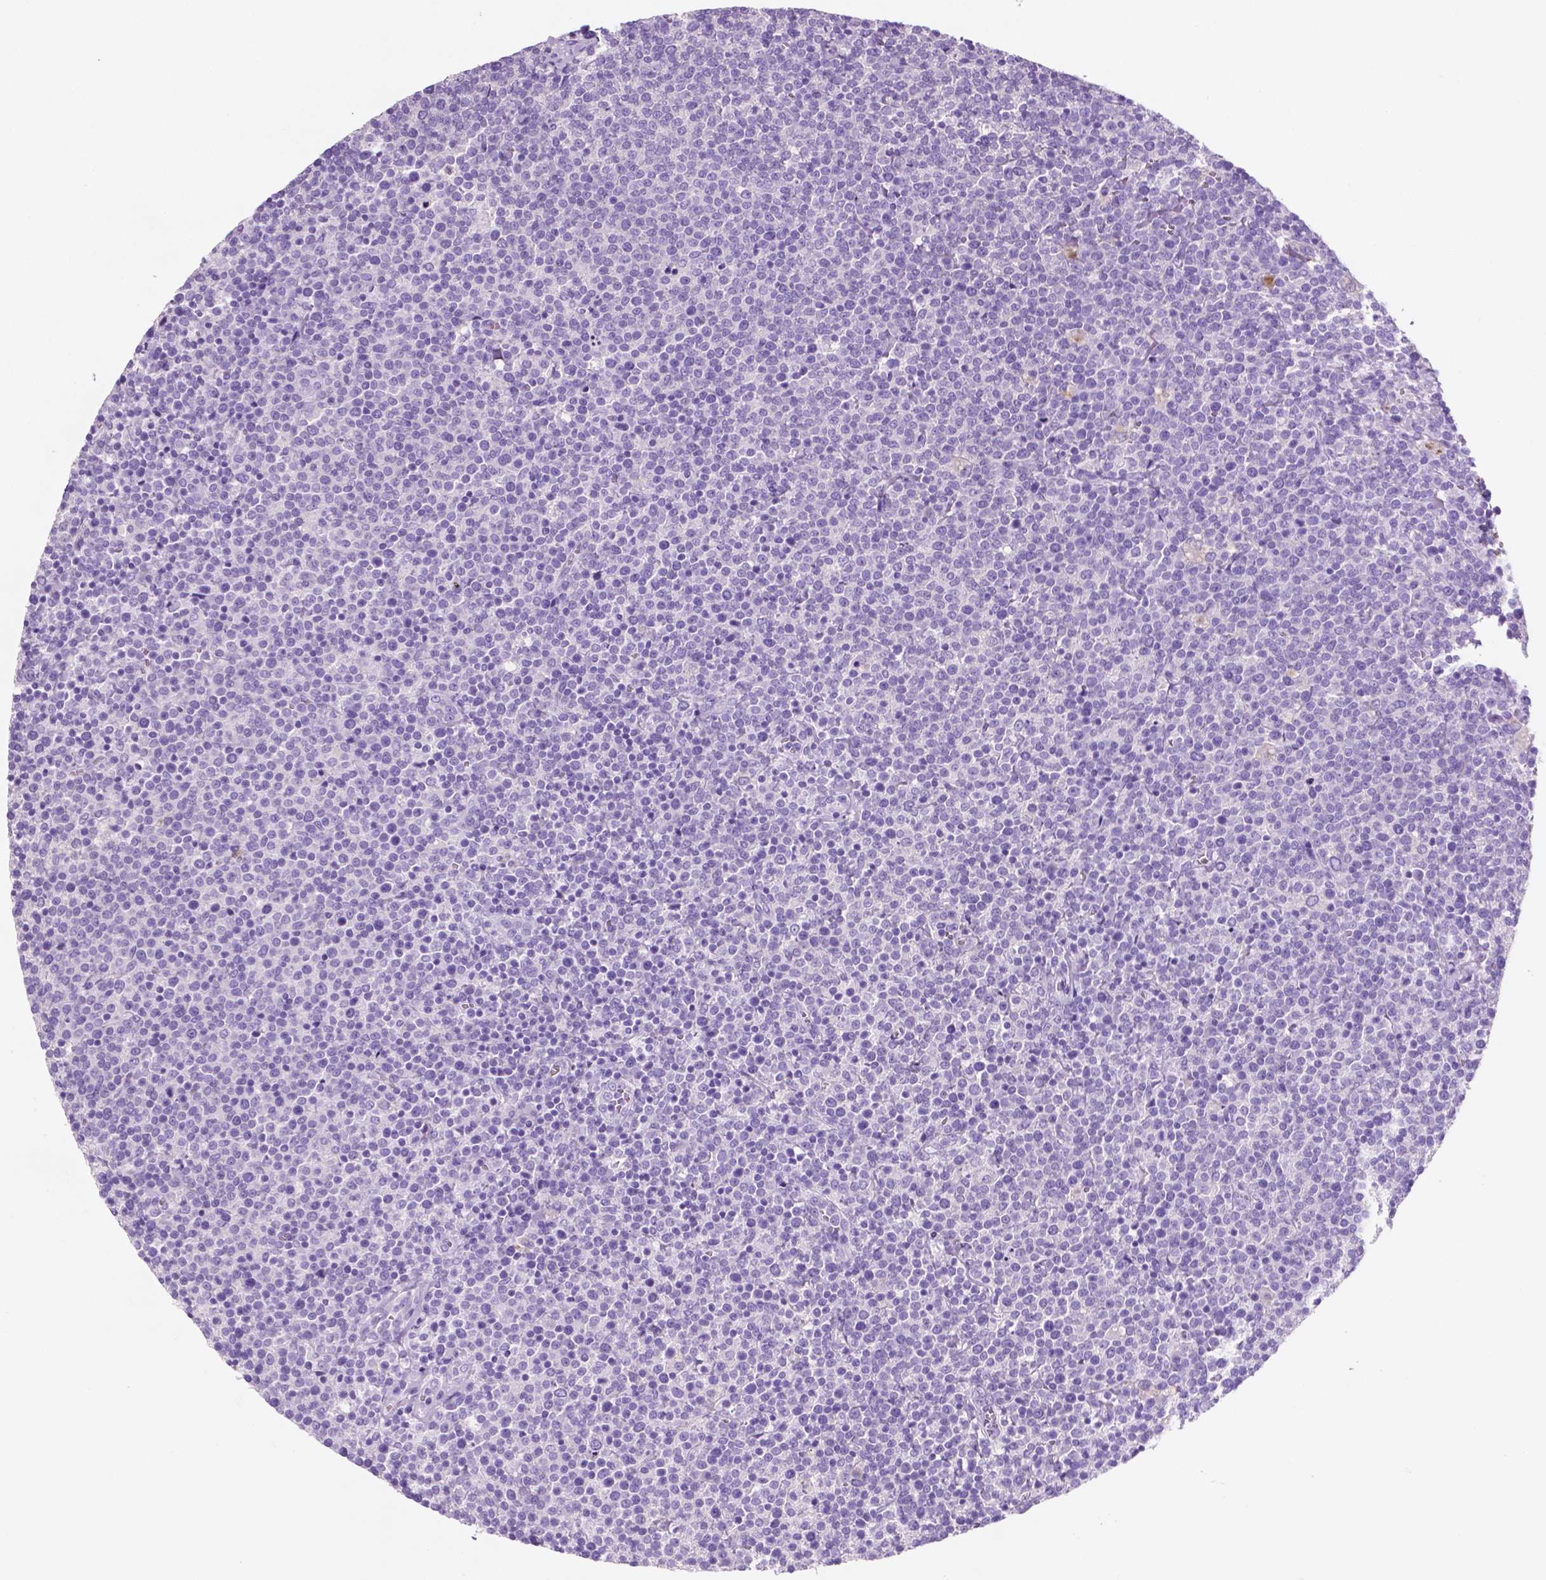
{"staining": {"intensity": "negative", "quantity": "none", "location": "none"}, "tissue": "lymphoma", "cell_type": "Tumor cells", "image_type": "cancer", "snomed": [{"axis": "morphology", "description": "Malignant lymphoma, non-Hodgkin's type, High grade"}, {"axis": "topography", "description": "Lymph node"}], "caption": "This is an immunohistochemistry (IHC) micrograph of malignant lymphoma, non-Hodgkin's type (high-grade). There is no positivity in tumor cells.", "gene": "POU4F1", "patient": {"sex": "male", "age": 61}}